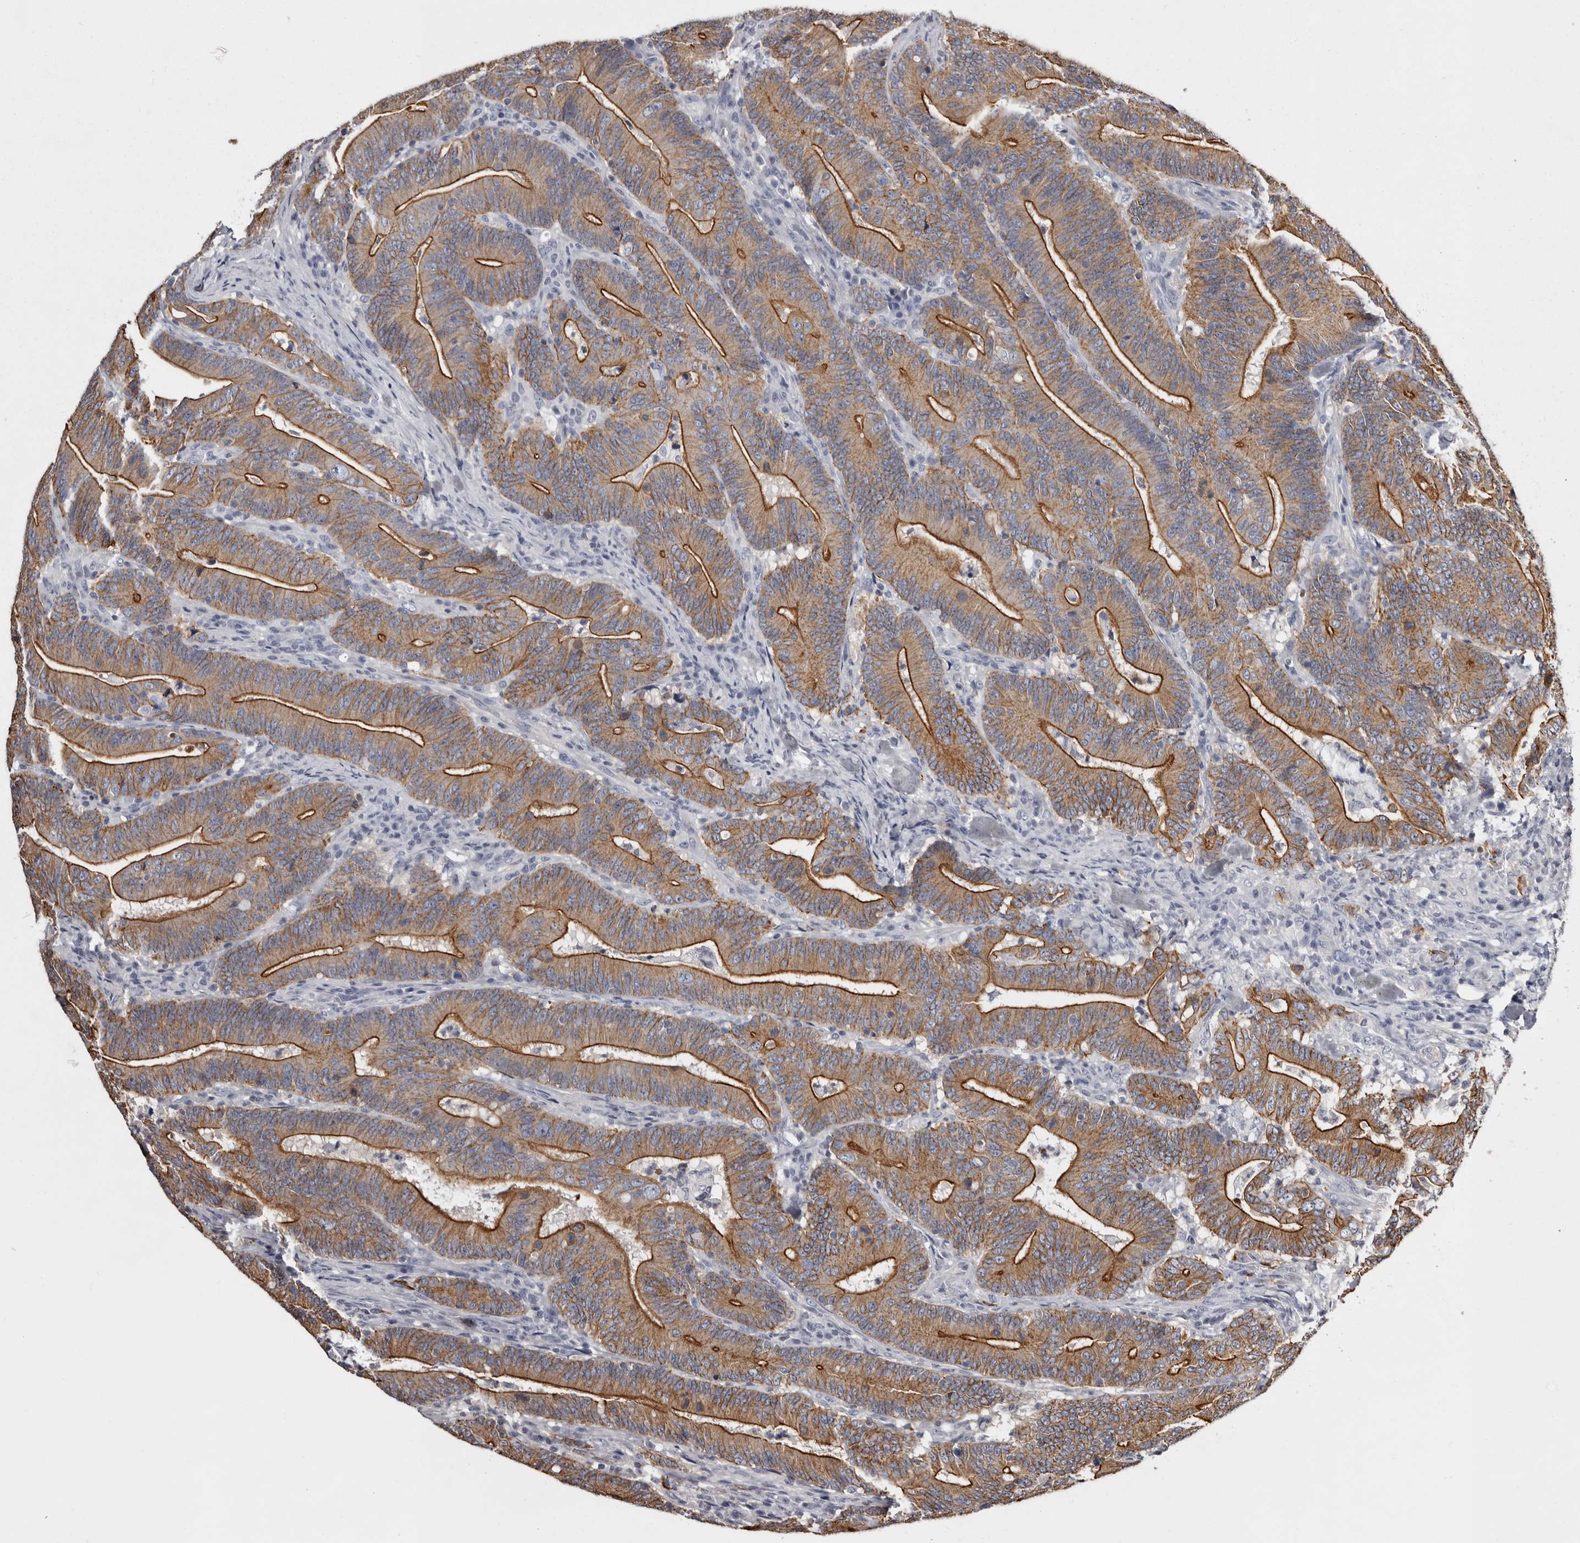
{"staining": {"intensity": "strong", "quantity": ">75%", "location": "cytoplasmic/membranous"}, "tissue": "colorectal cancer", "cell_type": "Tumor cells", "image_type": "cancer", "snomed": [{"axis": "morphology", "description": "Adenocarcinoma, NOS"}, {"axis": "topography", "description": "Colon"}], "caption": "This photomicrograph reveals IHC staining of adenocarcinoma (colorectal), with high strong cytoplasmic/membranous expression in approximately >75% of tumor cells.", "gene": "LAD1", "patient": {"sex": "female", "age": 66}}